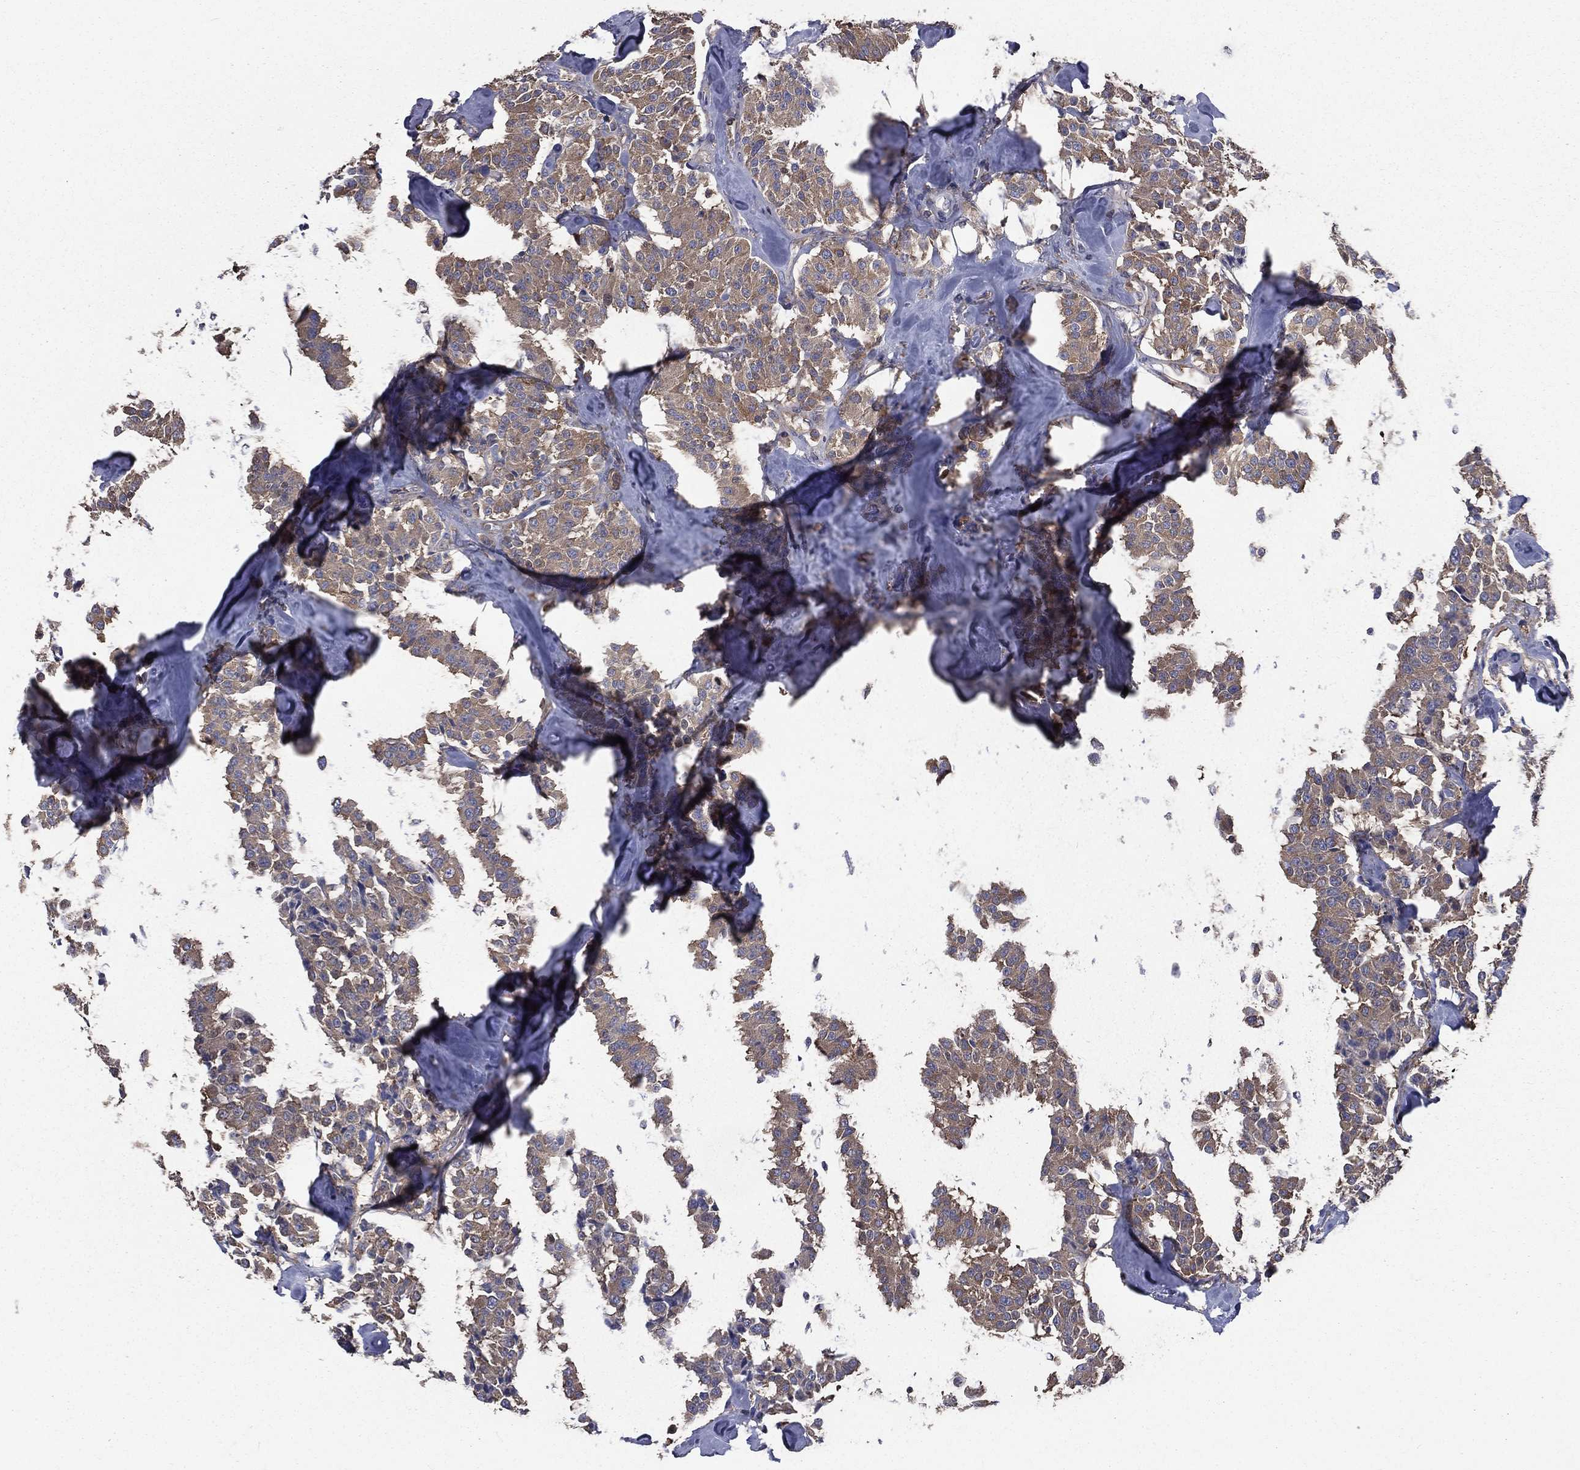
{"staining": {"intensity": "weak", "quantity": ">75%", "location": "cytoplasmic/membranous"}, "tissue": "carcinoid", "cell_type": "Tumor cells", "image_type": "cancer", "snomed": [{"axis": "morphology", "description": "Carcinoid, malignant, NOS"}, {"axis": "topography", "description": "Pancreas"}], "caption": "A high-resolution photomicrograph shows IHC staining of malignant carcinoid, which exhibits weak cytoplasmic/membranous expression in approximately >75% of tumor cells. Nuclei are stained in blue.", "gene": "SARS1", "patient": {"sex": "male", "age": 41}}